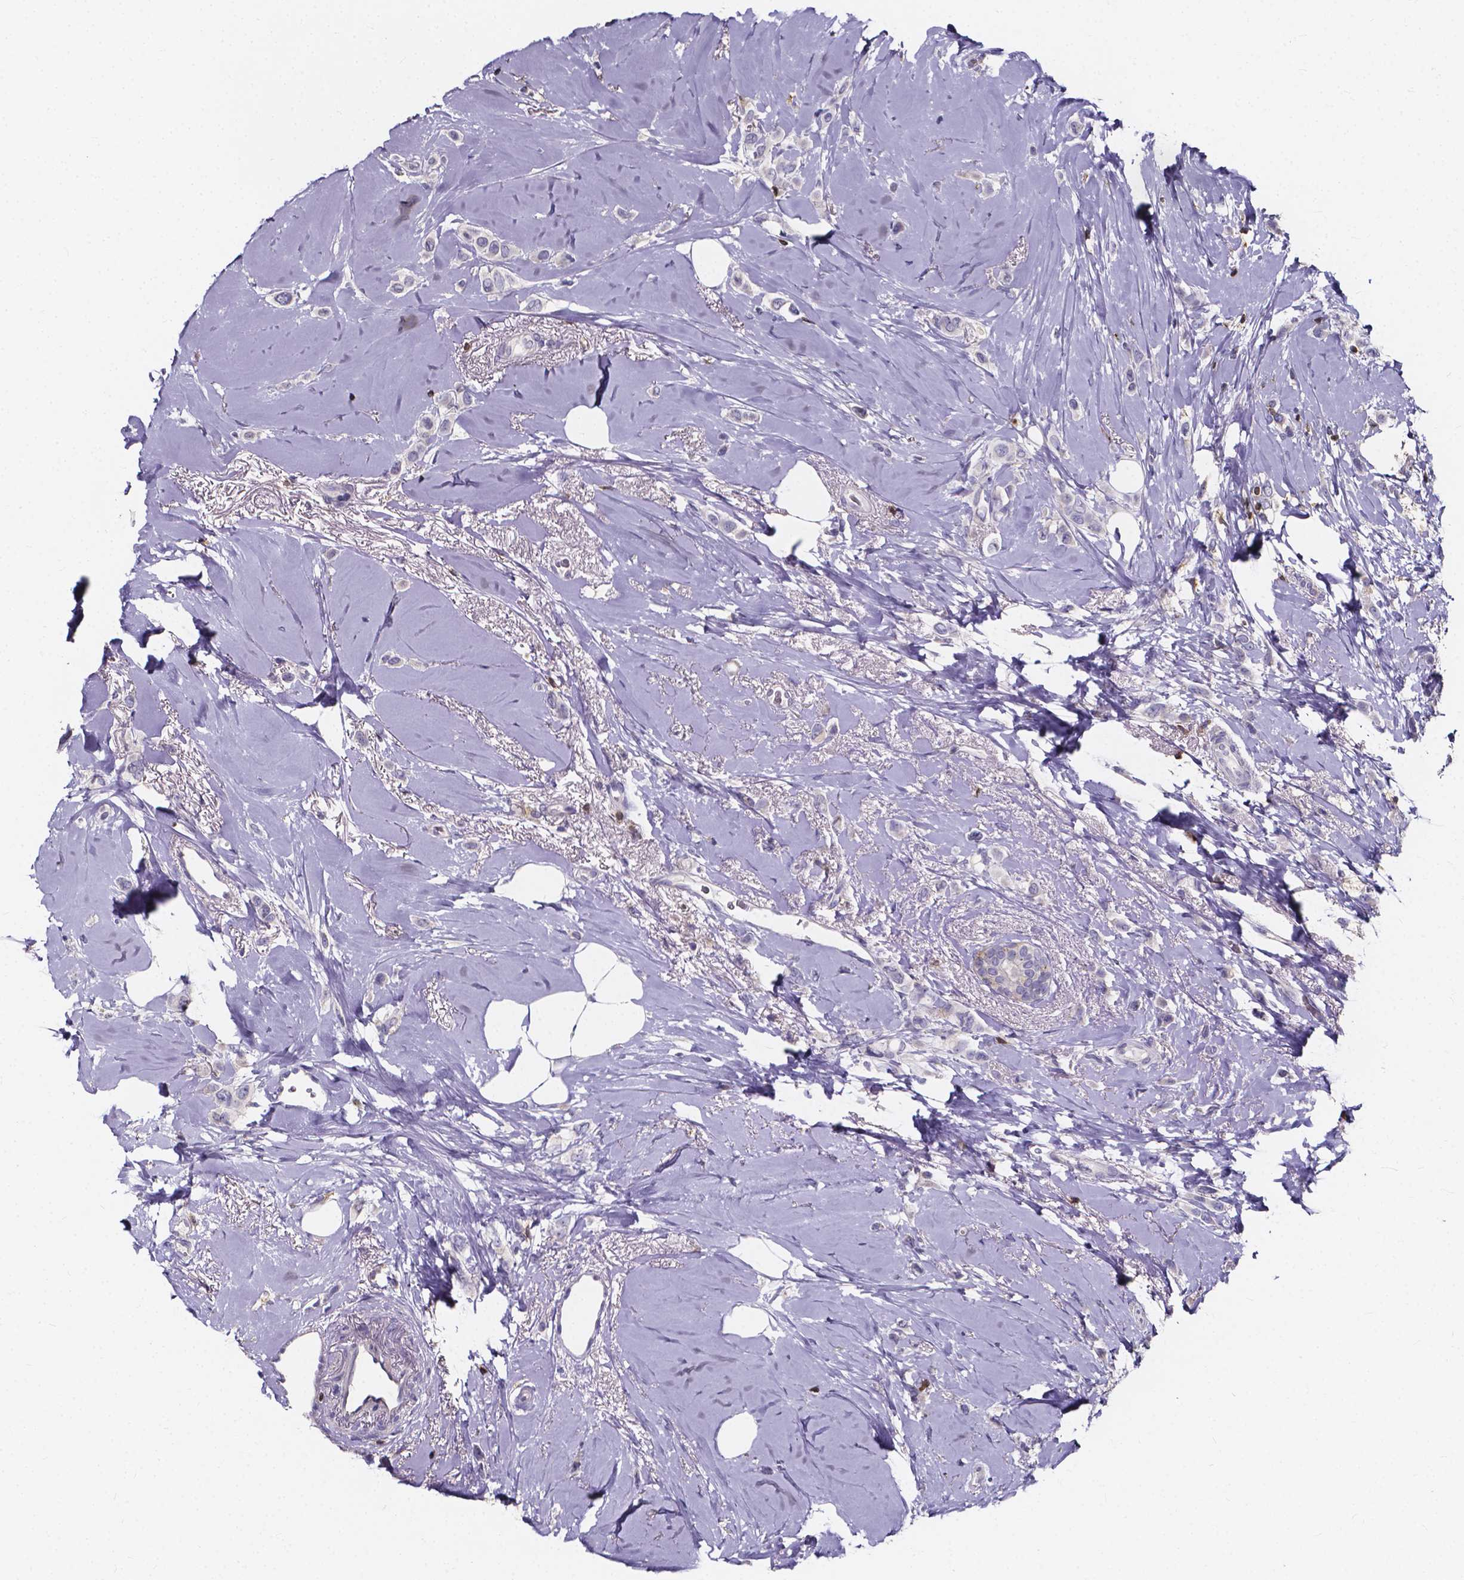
{"staining": {"intensity": "negative", "quantity": "none", "location": "none"}, "tissue": "breast cancer", "cell_type": "Tumor cells", "image_type": "cancer", "snomed": [{"axis": "morphology", "description": "Lobular carcinoma"}, {"axis": "topography", "description": "Breast"}], "caption": "This is a histopathology image of immunohistochemistry staining of lobular carcinoma (breast), which shows no staining in tumor cells.", "gene": "THEMIS", "patient": {"sex": "female", "age": 66}}